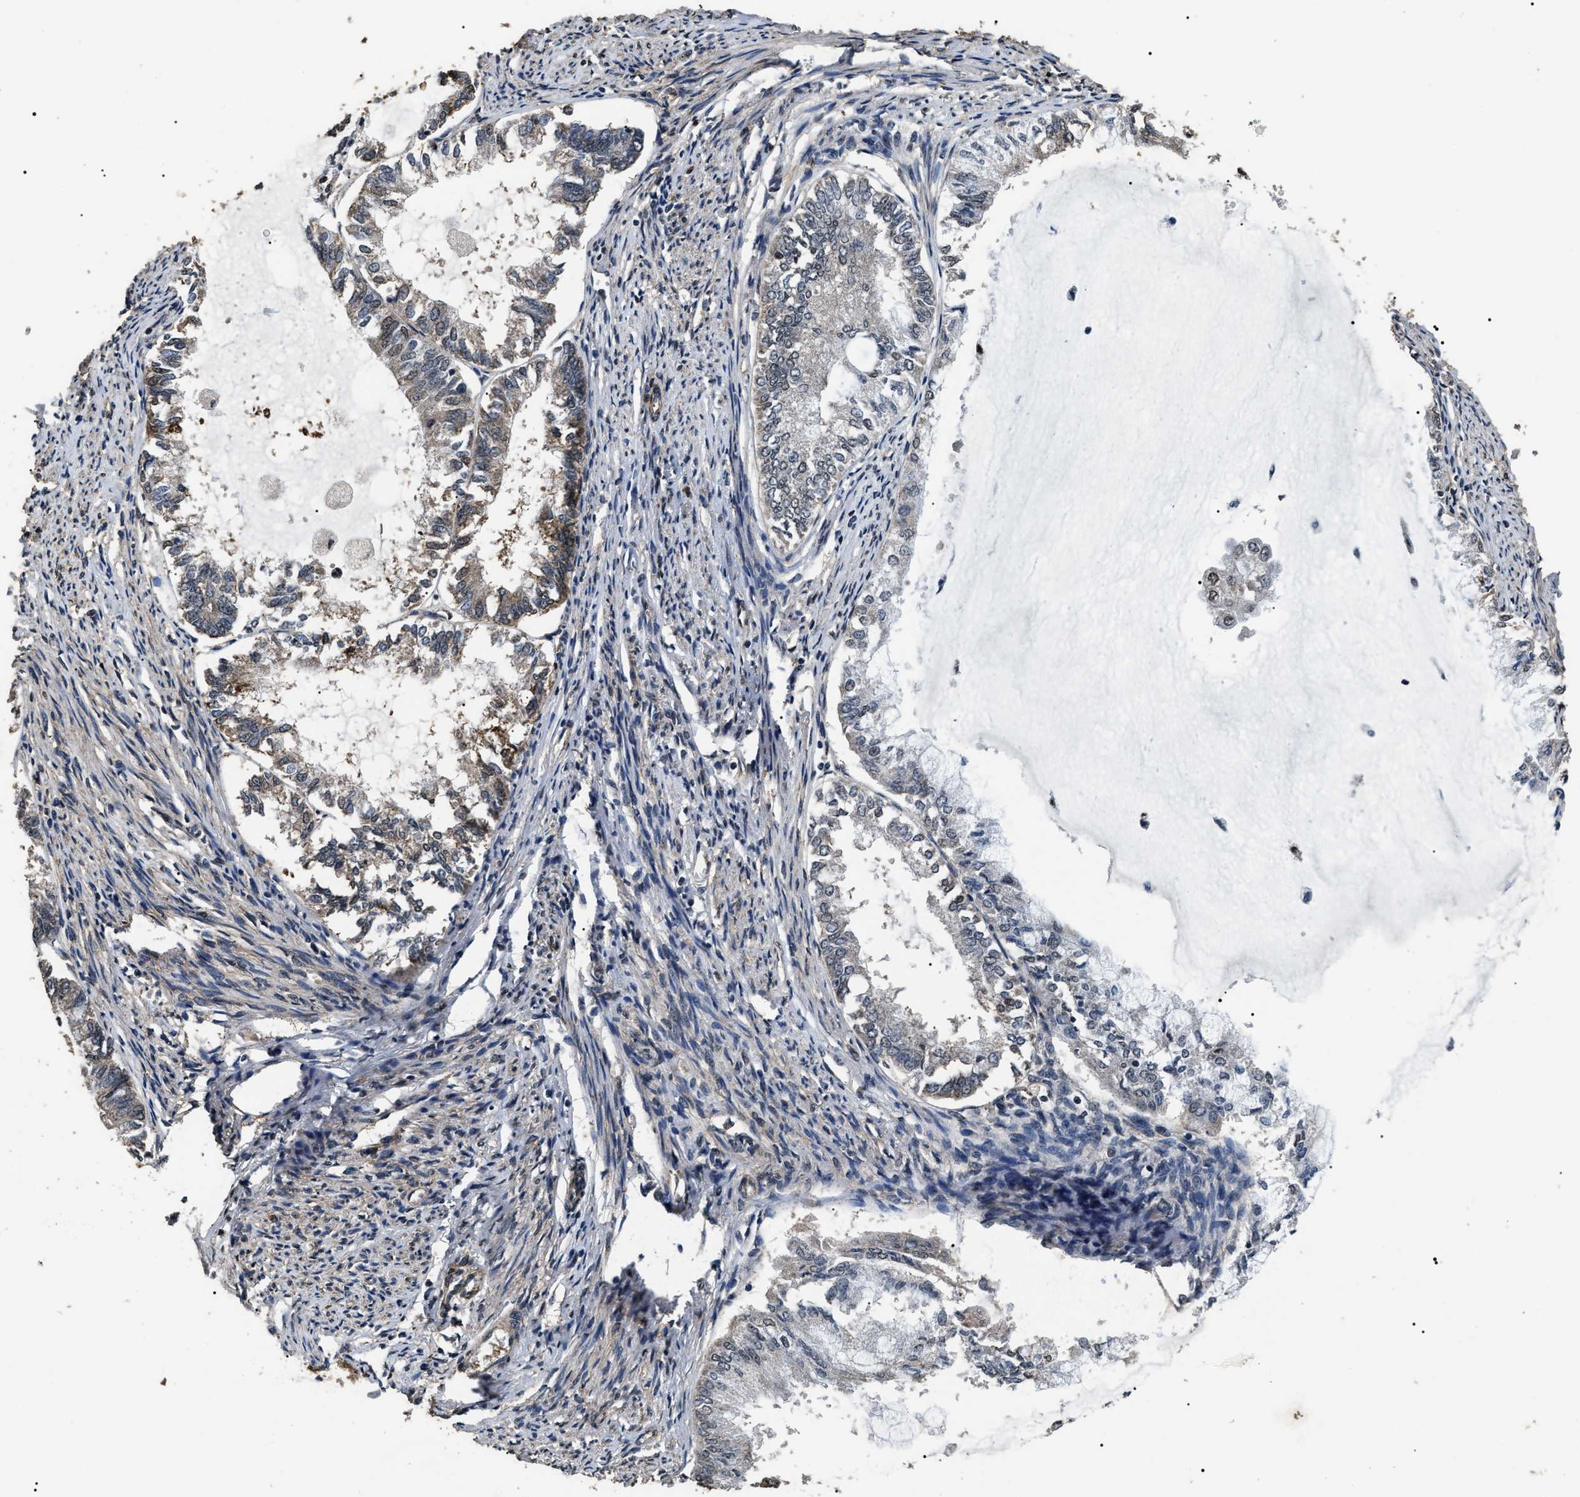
{"staining": {"intensity": "negative", "quantity": "none", "location": "none"}, "tissue": "endometrial cancer", "cell_type": "Tumor cells", "image_type": "cancer", "snomed": [{"axis": "morphology", "description": "Adenocarcinoma, NOS"}, {"axis": "topography", "description": "Endometrium"}], "caption": "Endometrial adenocarcinoma stained for a protein using immunohistochemistry (IHC) shows no expression tumor cells.", "gene": "ANP32E", "patient": {"sex": "female", "age": 86}}